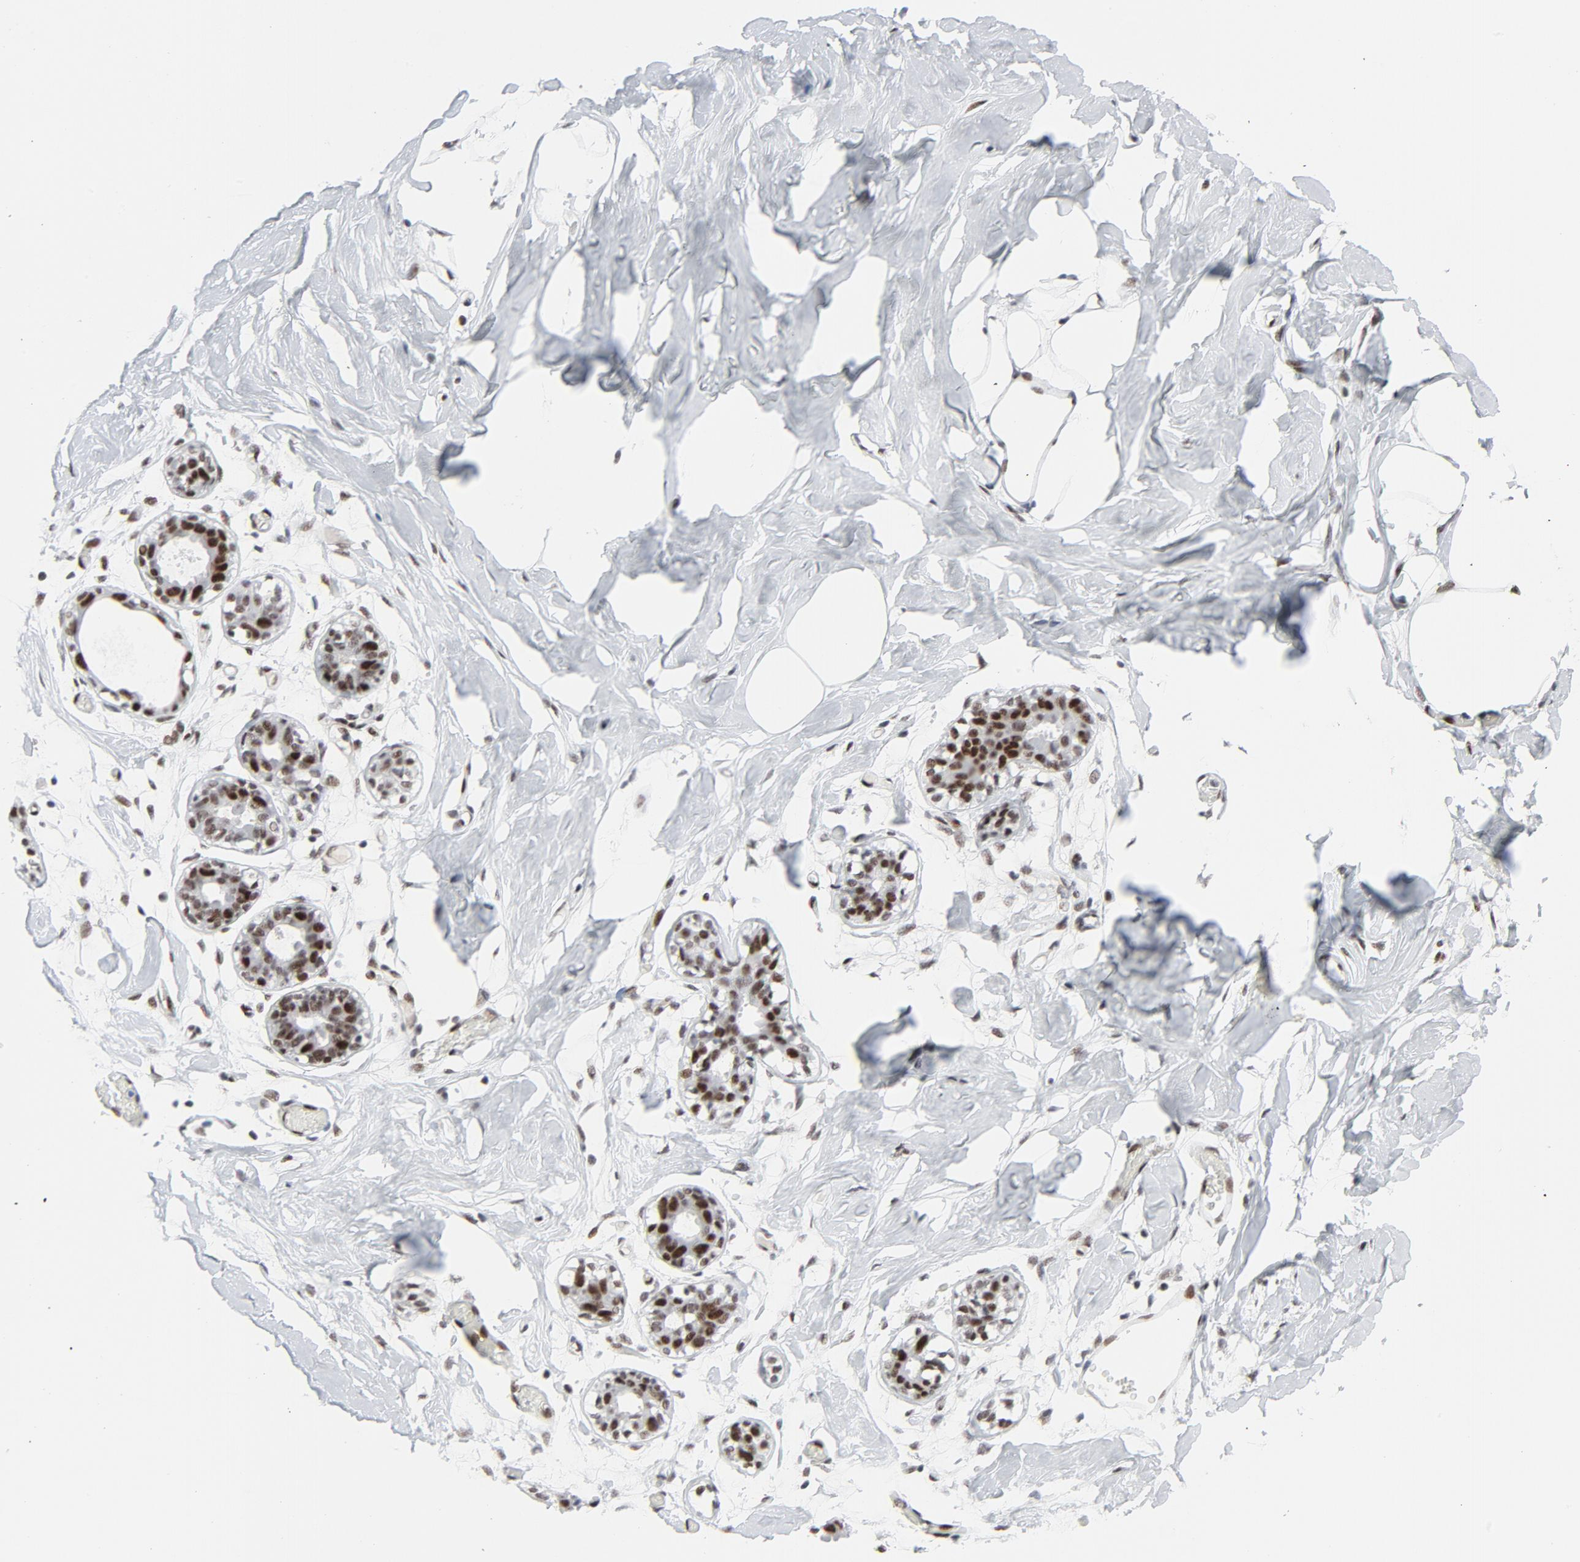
{"staining": {"intensity": "negative", "quantity": "none", "location": "none"}, "tissue": "breast", "cell_type": "Adipocytes", "image_type": "normal", "snomed": [{"axis": "morphology", "description": "Normal tissue, NOS"}, {"axis": "topography", "description": "Breast"}, {"axis": "topography", "description": "Adipose tissue"}], "caption": "Adipocytes show no significant expression in benign breast. (DAB IHC visualized using brightfield microscopy, high magnification).", "gene": "HSF1", "patient": {"sex": "female", "age": 25}}